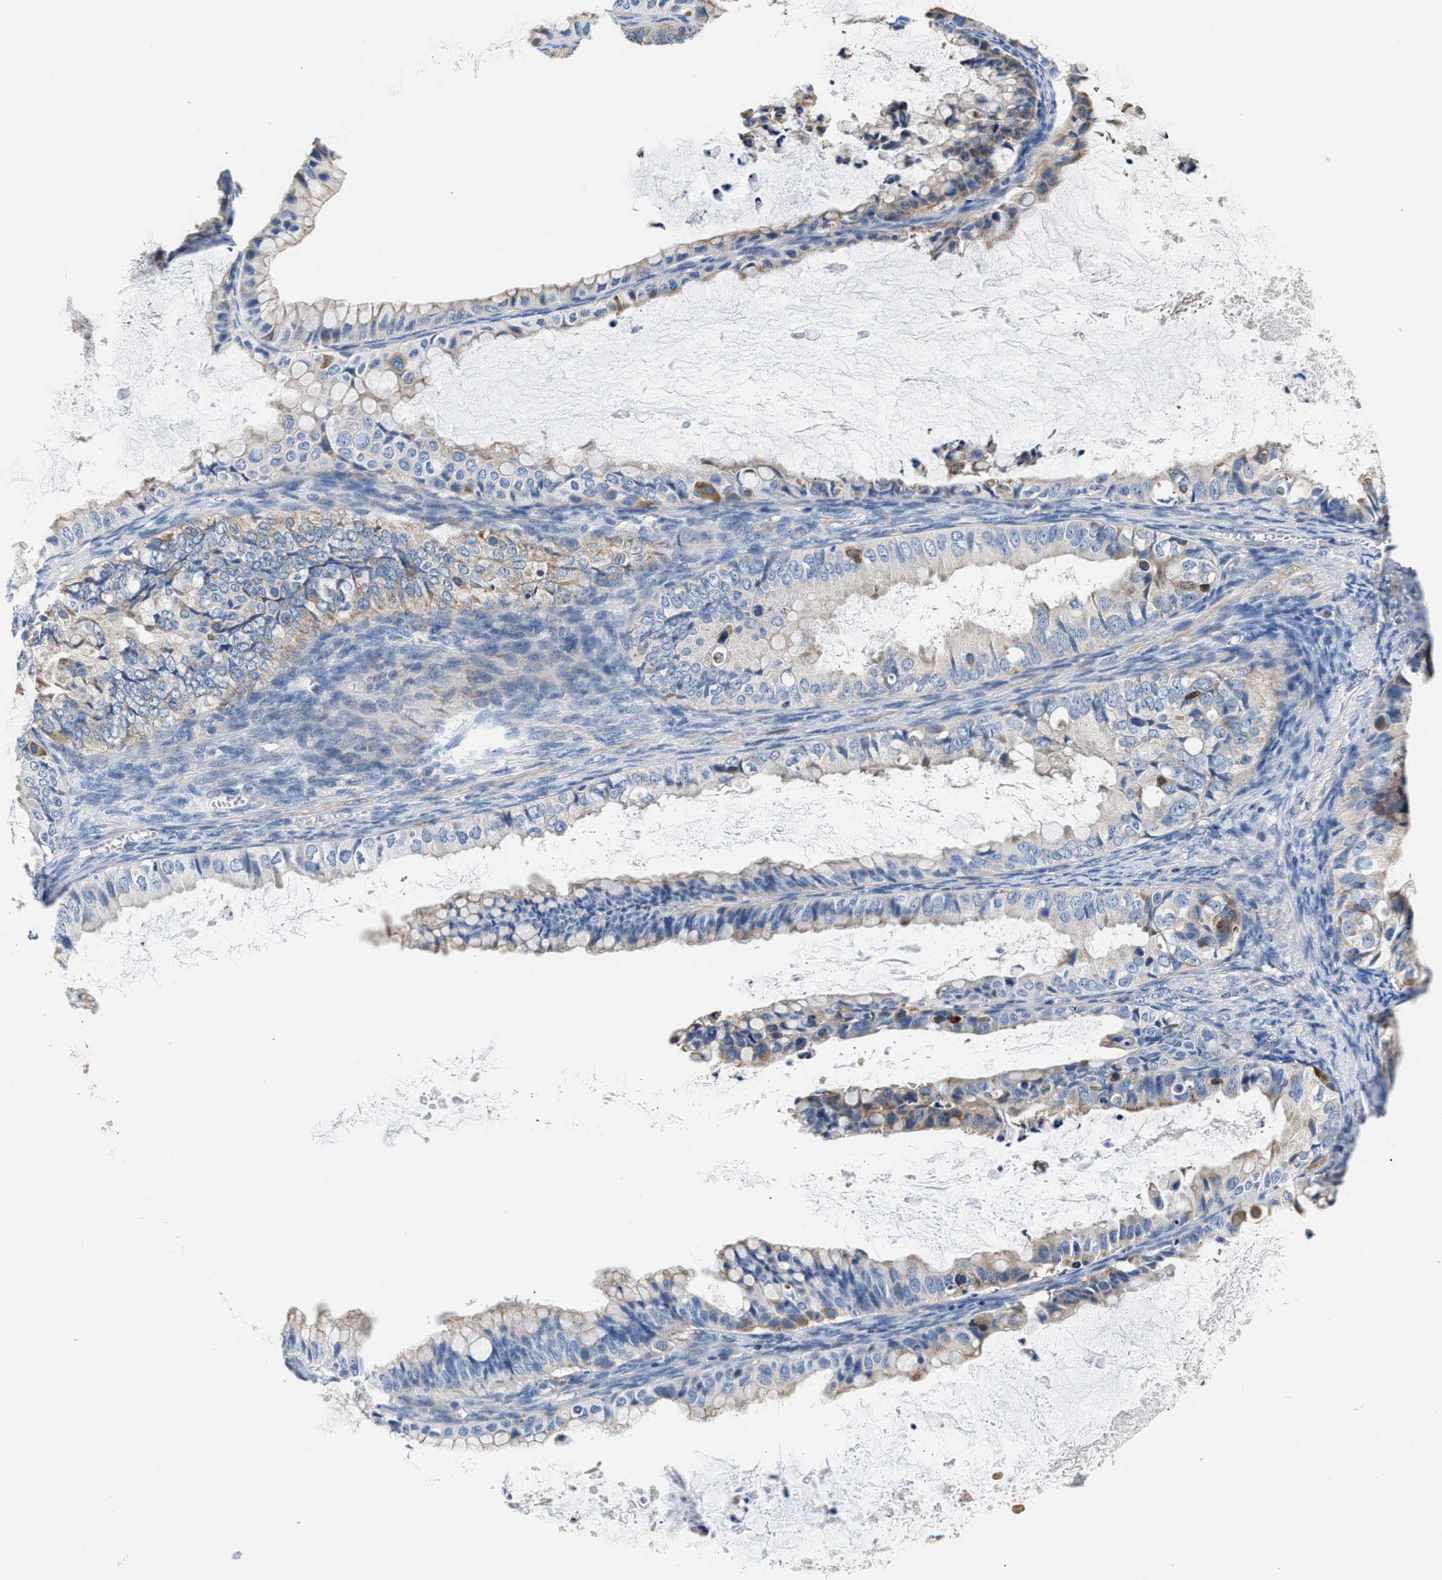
{"staining": {"intensity": "weak", "quantity": "<25%", "location": "cytoplasmic/membranous"}, "tissue": "ovarian cancer", "cell_type": "Tumor cells", "image_type": "cancer", "snomed": [{"axis": "morphology", "description": "Cystadenocarcinoma, mucinous, NOS"}, {"axis": "topography", "description": "Ovary"}], "caption": "High power microscopy image of an IHC photomicrograph of ovarian cancer, revealing no significant positivity in tumor cells.", "gene": "TUT7", "patient": {"sex": "female", "age": 80}}